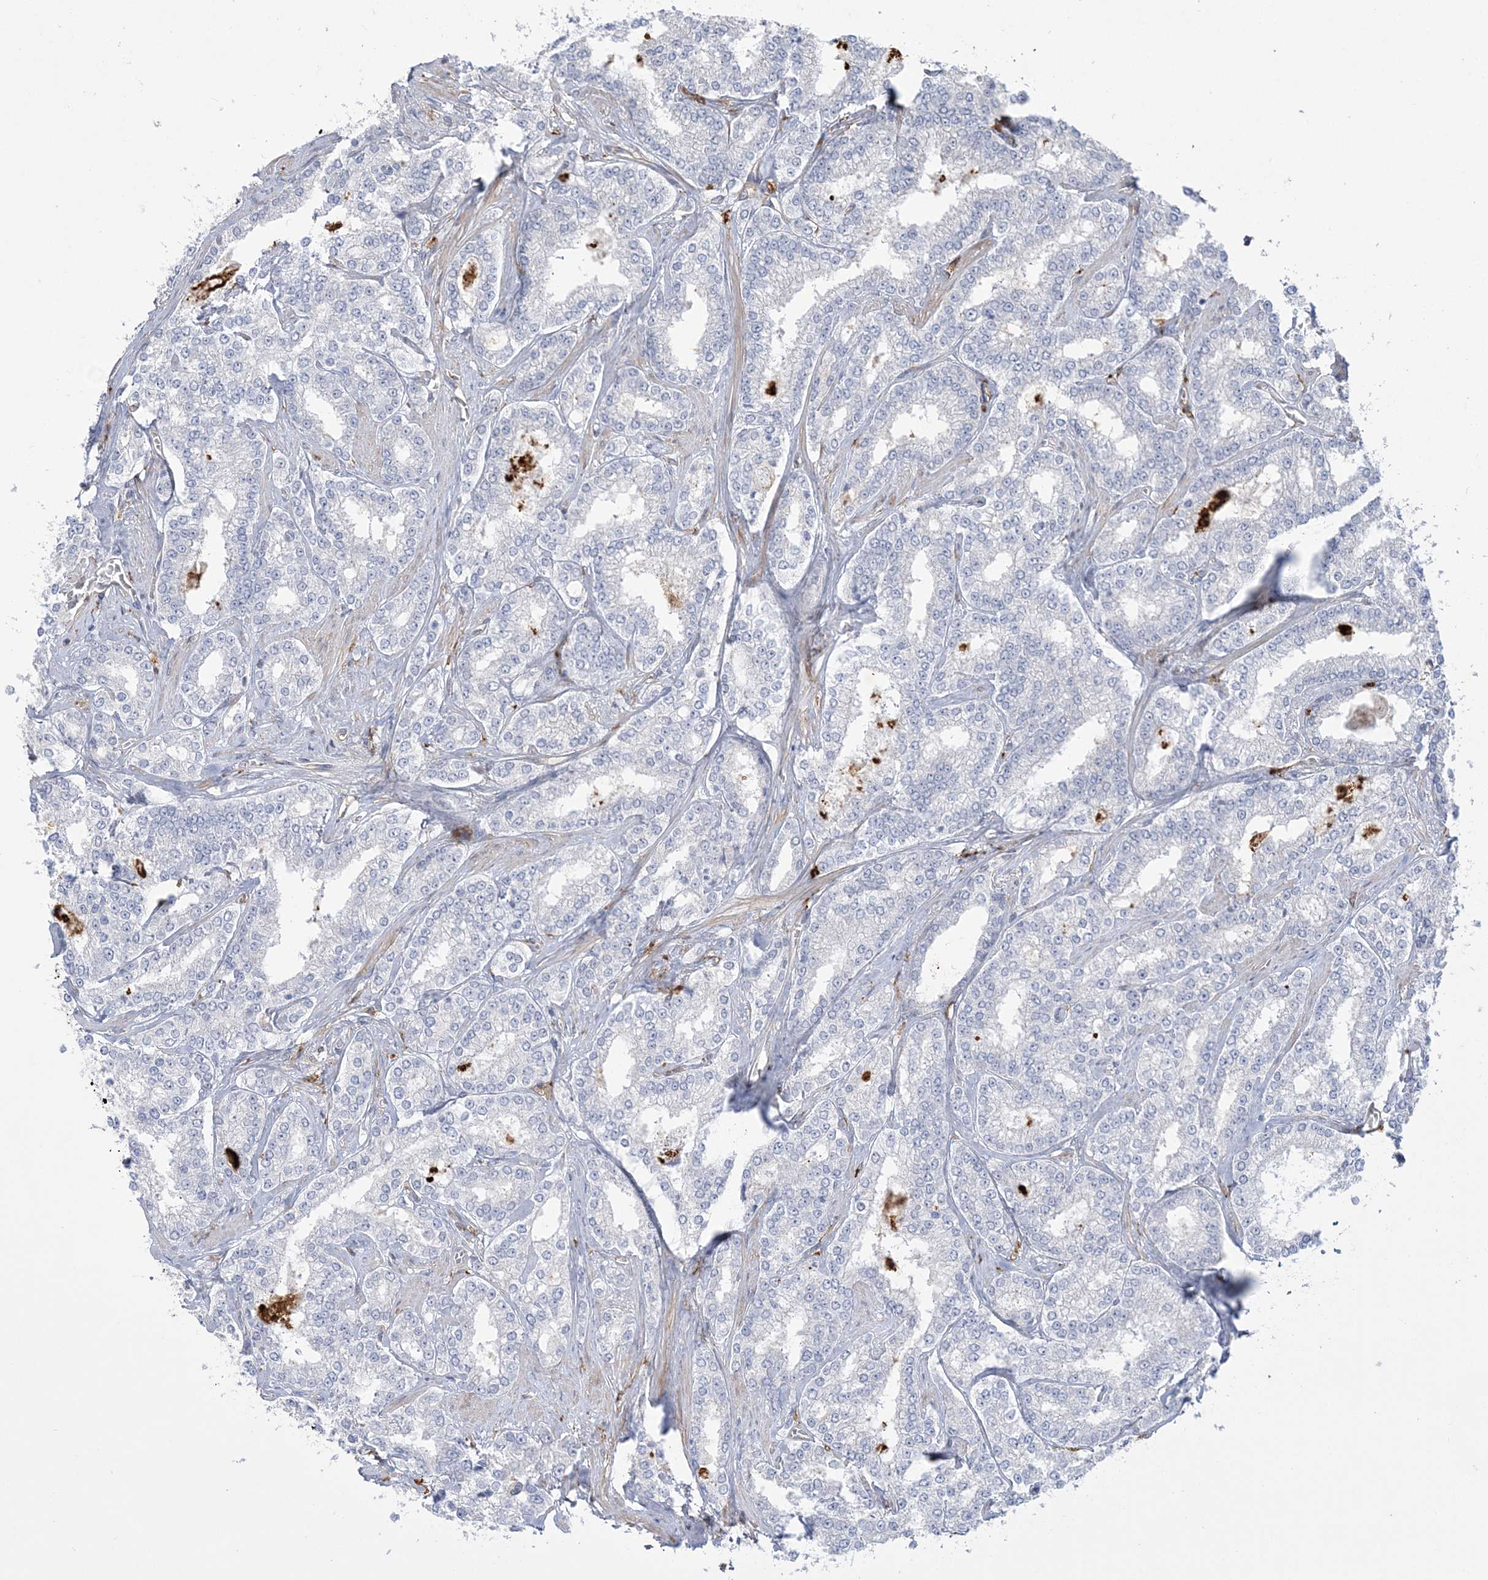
{"staining": {"intensity": "negative", "quantity": "none", "location": "none"}, "tissue": "prostate cancer", "cell_type": "Tumor cells", "image_type": "cancer", "snomed": [{"axis": "morphology", "description": "Normal tissue, NOS"}, {"axis": "morphology", "description": "Adenocarcinoma, High grade"}, {"axis": "topography", "description": "Prostate"}], "caption": "This histopathology image is of prostate cancer stained with immunohistochemistry to label a protein in brown with the nuclei are counter-stained blue. There is no staining in tumor cells. (Stains: DAB (3,3'-diaminobenzidine) IHC with hematoxylin counter stain, Microscopy: brightfield microscopy at high magnification).", "gene": "HAAO", "patient": {"sex": "male", "age": 83}}